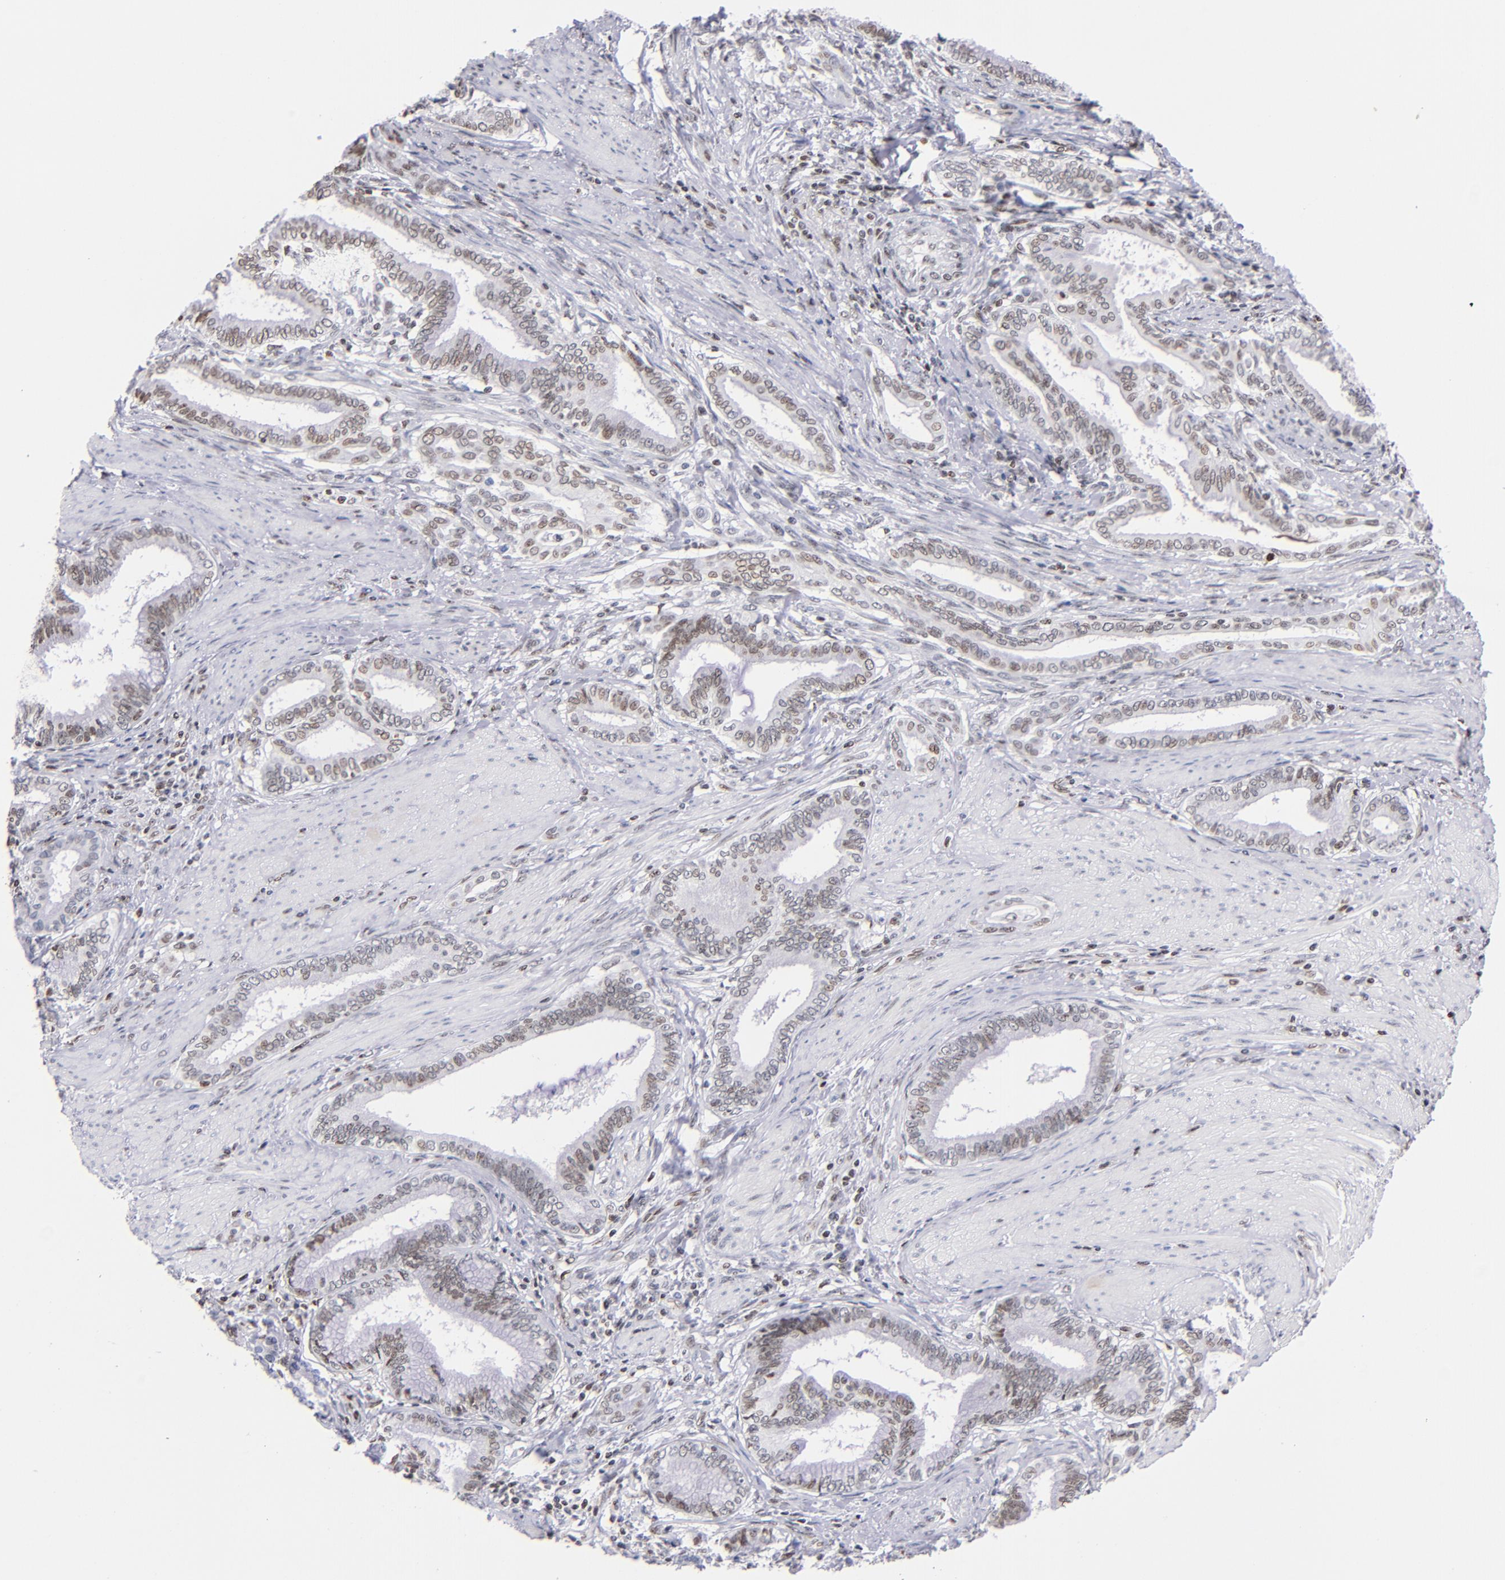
{"staining": {"intensity": "weak", "quantity": "25%-75%", "location": "nuclear"}, "tissue": "pancreatic cancer", "cell_type": "Tumor cells", "image_type": "cancer", "snomed": [{"axis": "morphology", "description": "Adenocarcinoma, NOS"}, {"axis": "topography", "description": "Pancreas"}], "caption": "This image exhibits immunohistochemistry (IHC) staining of pancreatic cancer, with low weak nuclear staining in about 25%-75% of tumor cells.", "gene": "IFI16", "patient": {"sex": "female", "age": 64}}